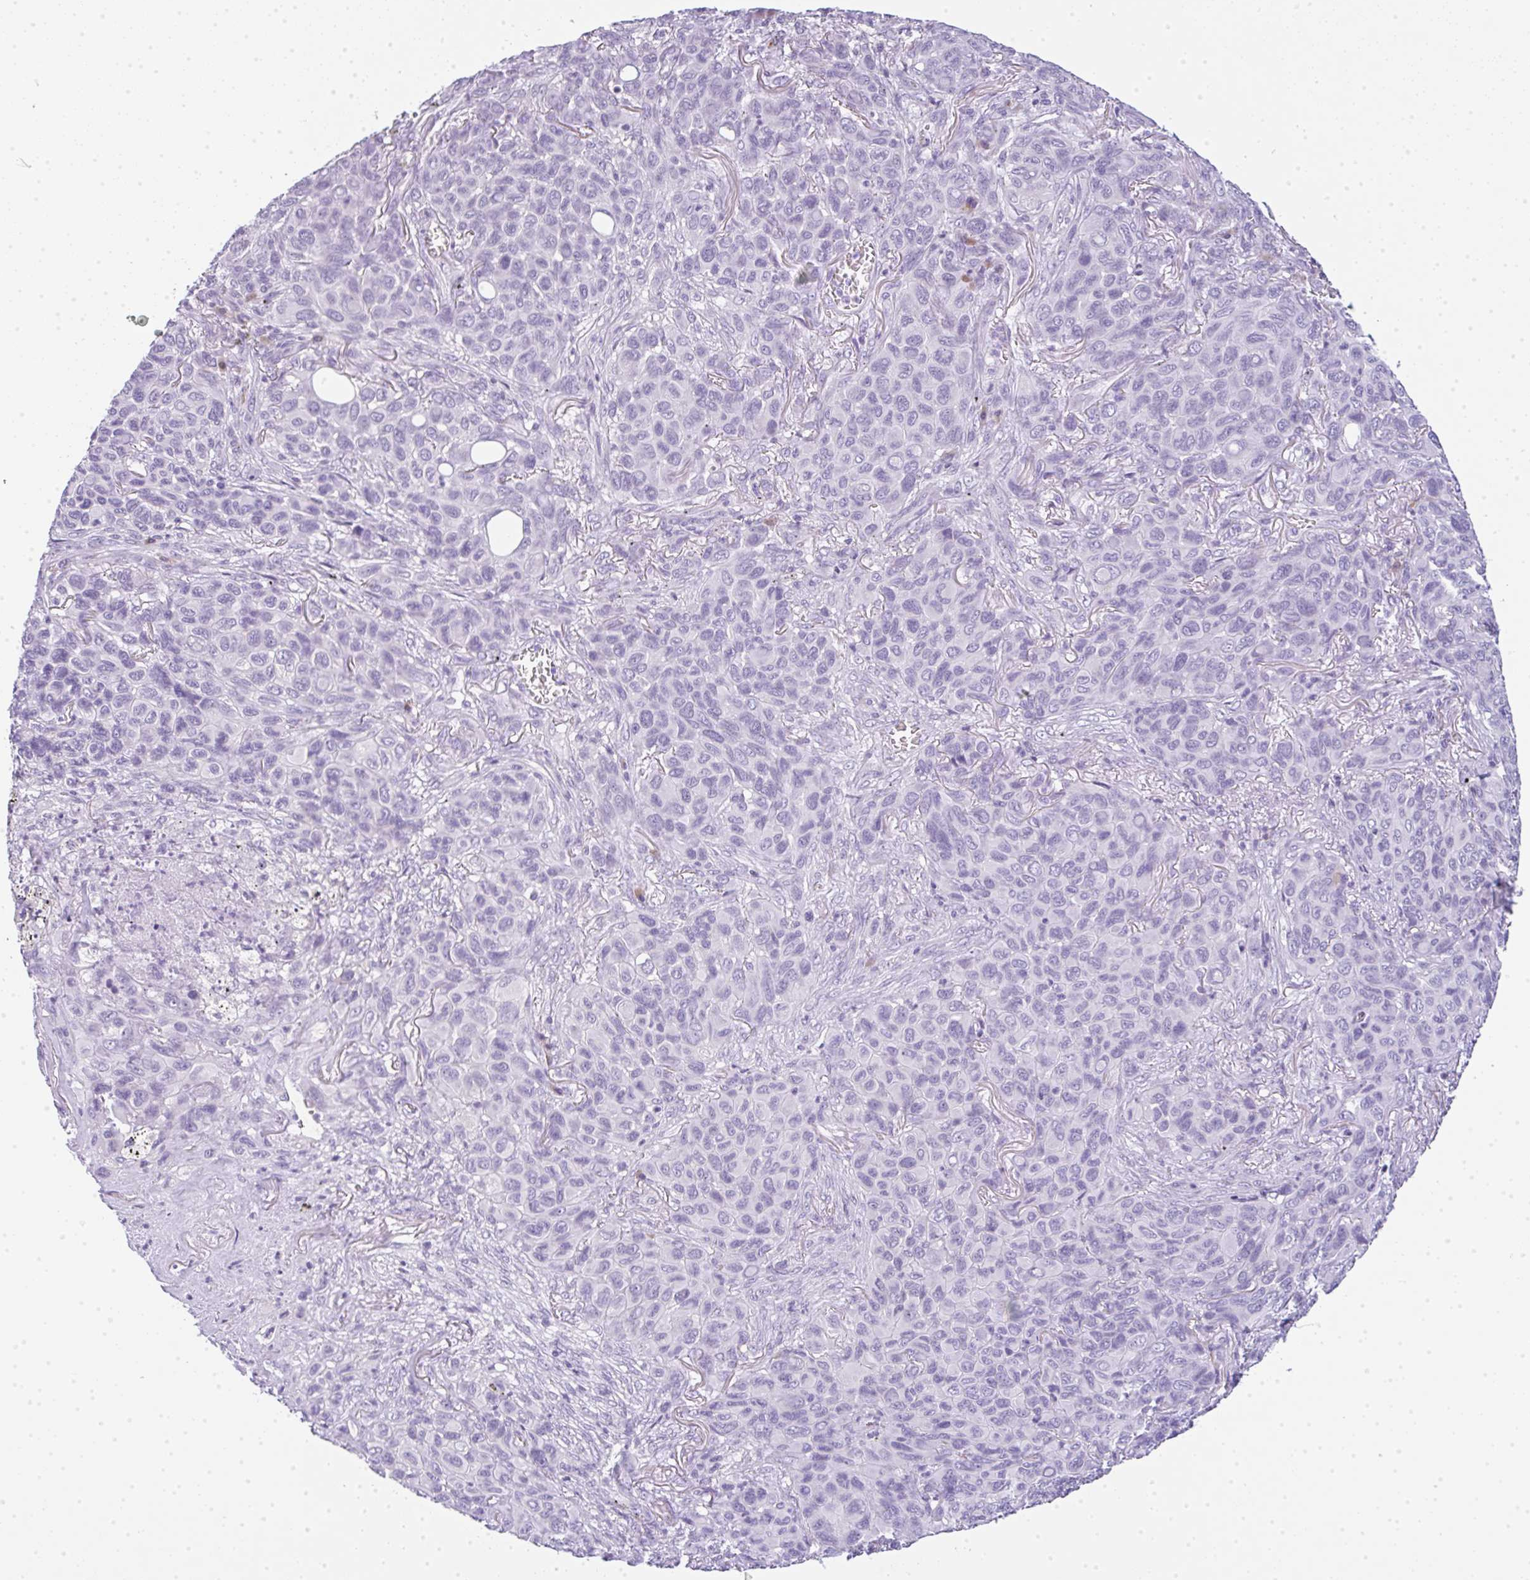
{"staining": {"intensity": "negative", "quantity": "none", "location": "none"}, "tissue": "melanoma", "cell_type": "Tumor cells", "image_type": "cancer", "snomed": [{"axis": "morphology", "description": "Malignant melanoma, Metastatic site"}, {"axis": "topography", "description": "Lung"}], "caption": "This is a photomicrograph of immunohistochemistry (IHC) staining of melanoma, which shows no expression in tumor cells.", "gene": "LPAR4", "patient": {"sex": "male", "age": 48}}